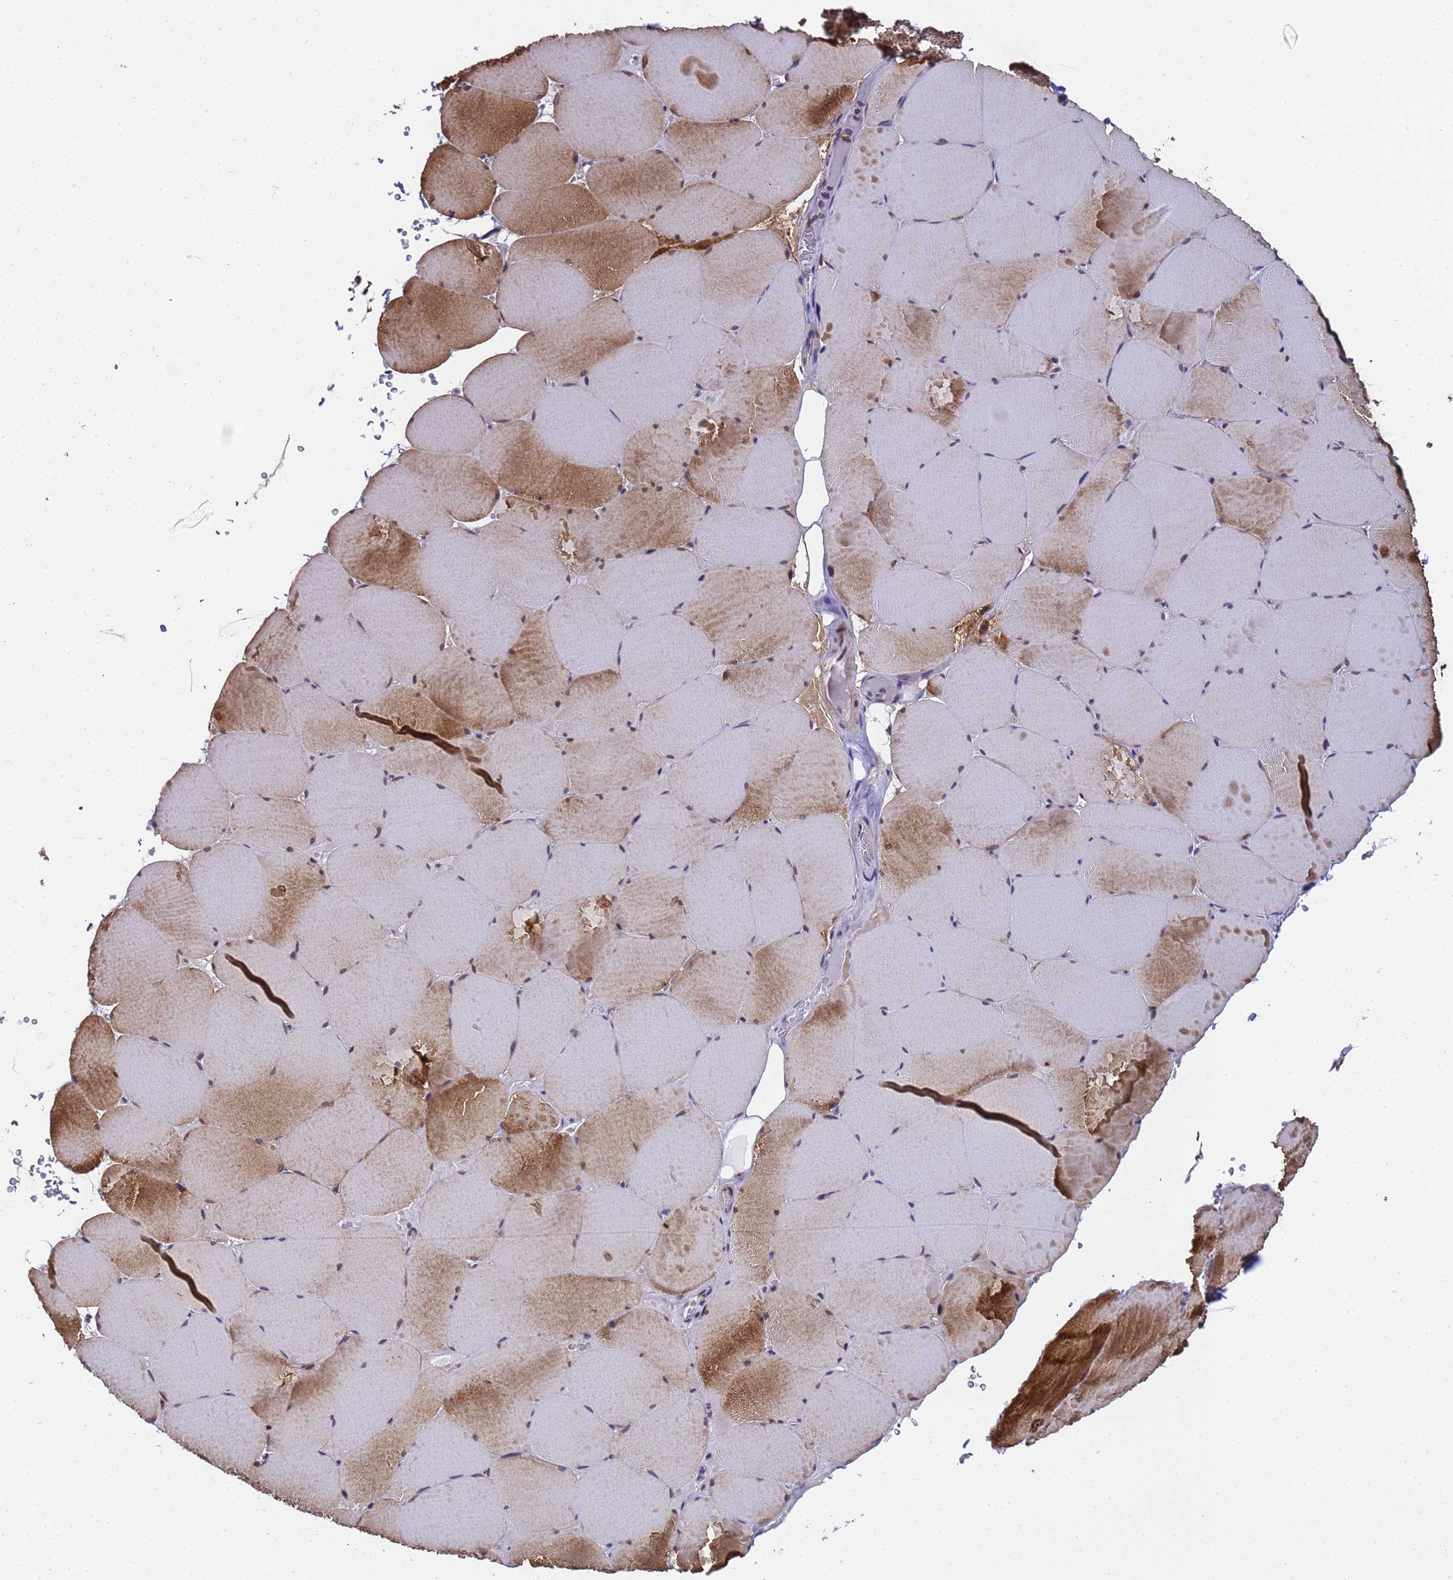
{"staining": {"intensity": "strong", "quantity": "25%-75%", "location": "cytoplasmic/membranous"}, "tissue": "skeletal muscle", "cell_type": "Myocytes", "image_type": "normal", "snomed": [{"axis": "morphology", "description": "Normal tissue, NOS"}, {"axis": "topography", "description": "Skeletal muscle"}, {"axis": "topography", "description": "Head-Neck"}], "caption": "Immunohistochemistry micrograph of normal skeletal muscle: human skeletal muscle stained using IHC shows high levels of strong protein expression localized specifically in the cytoplasmic/membranous of myocytes, appearing as a cytoplasmic/membranous brown color.", "gene": "ANAPC13", "patient": {"sex": "male", "age": 66}}